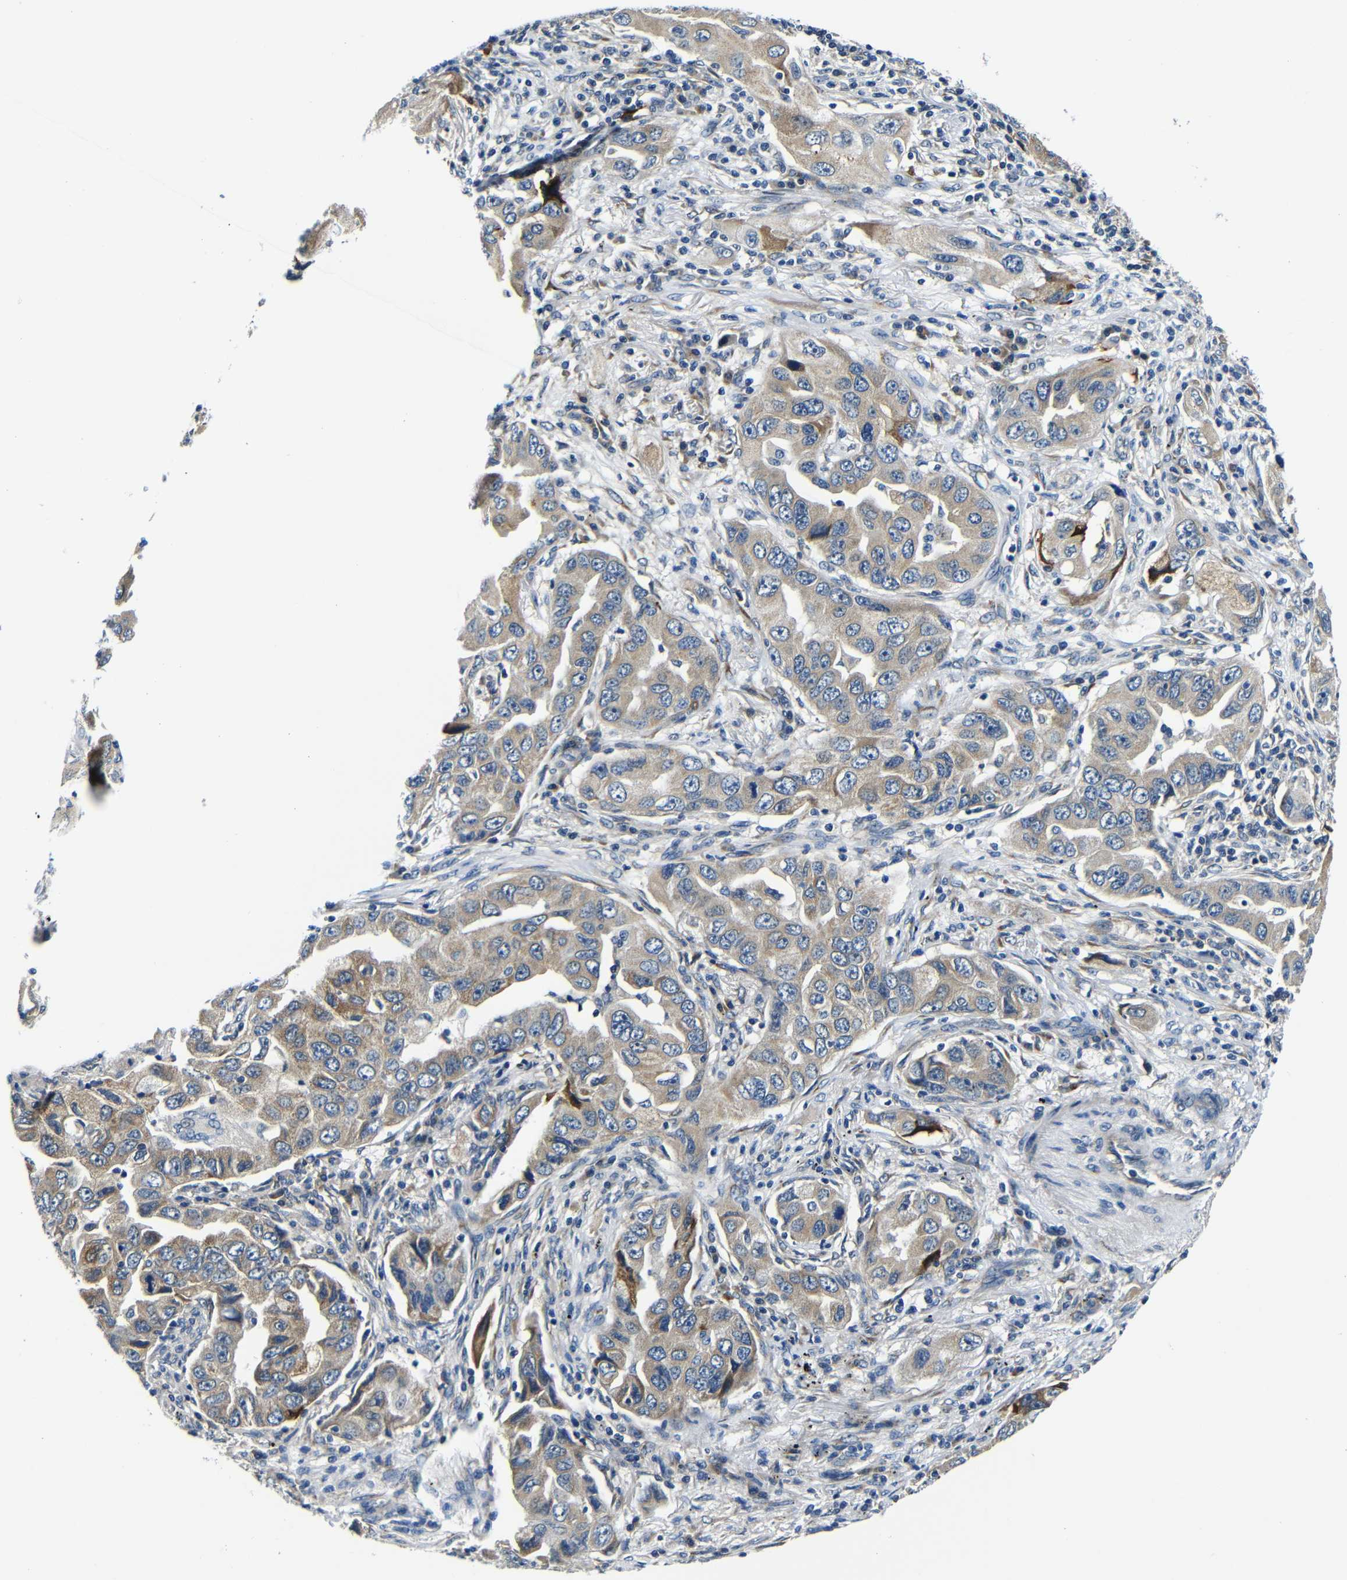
{"staining": {"intensity": "weak", "quantity": ">75%", "location": "cytoplasmic/membranous"}, "tissue": "lung cancer", "cell_type": "Tumor cells", "image_type": "cancer", "snomed": [{"axis": "morphology", "description": "Adenocarcinoma, NOS"}, {"axis": "topography", "description": "Lung"}], "caption": "The immunohistochemical stain labels weak cytoplasmic/membranous expression in tumor cells of adenocarcinoma (lung) tissue.", "gene": "FKBP14", "patient": {"sex": "female", "age": 65}}